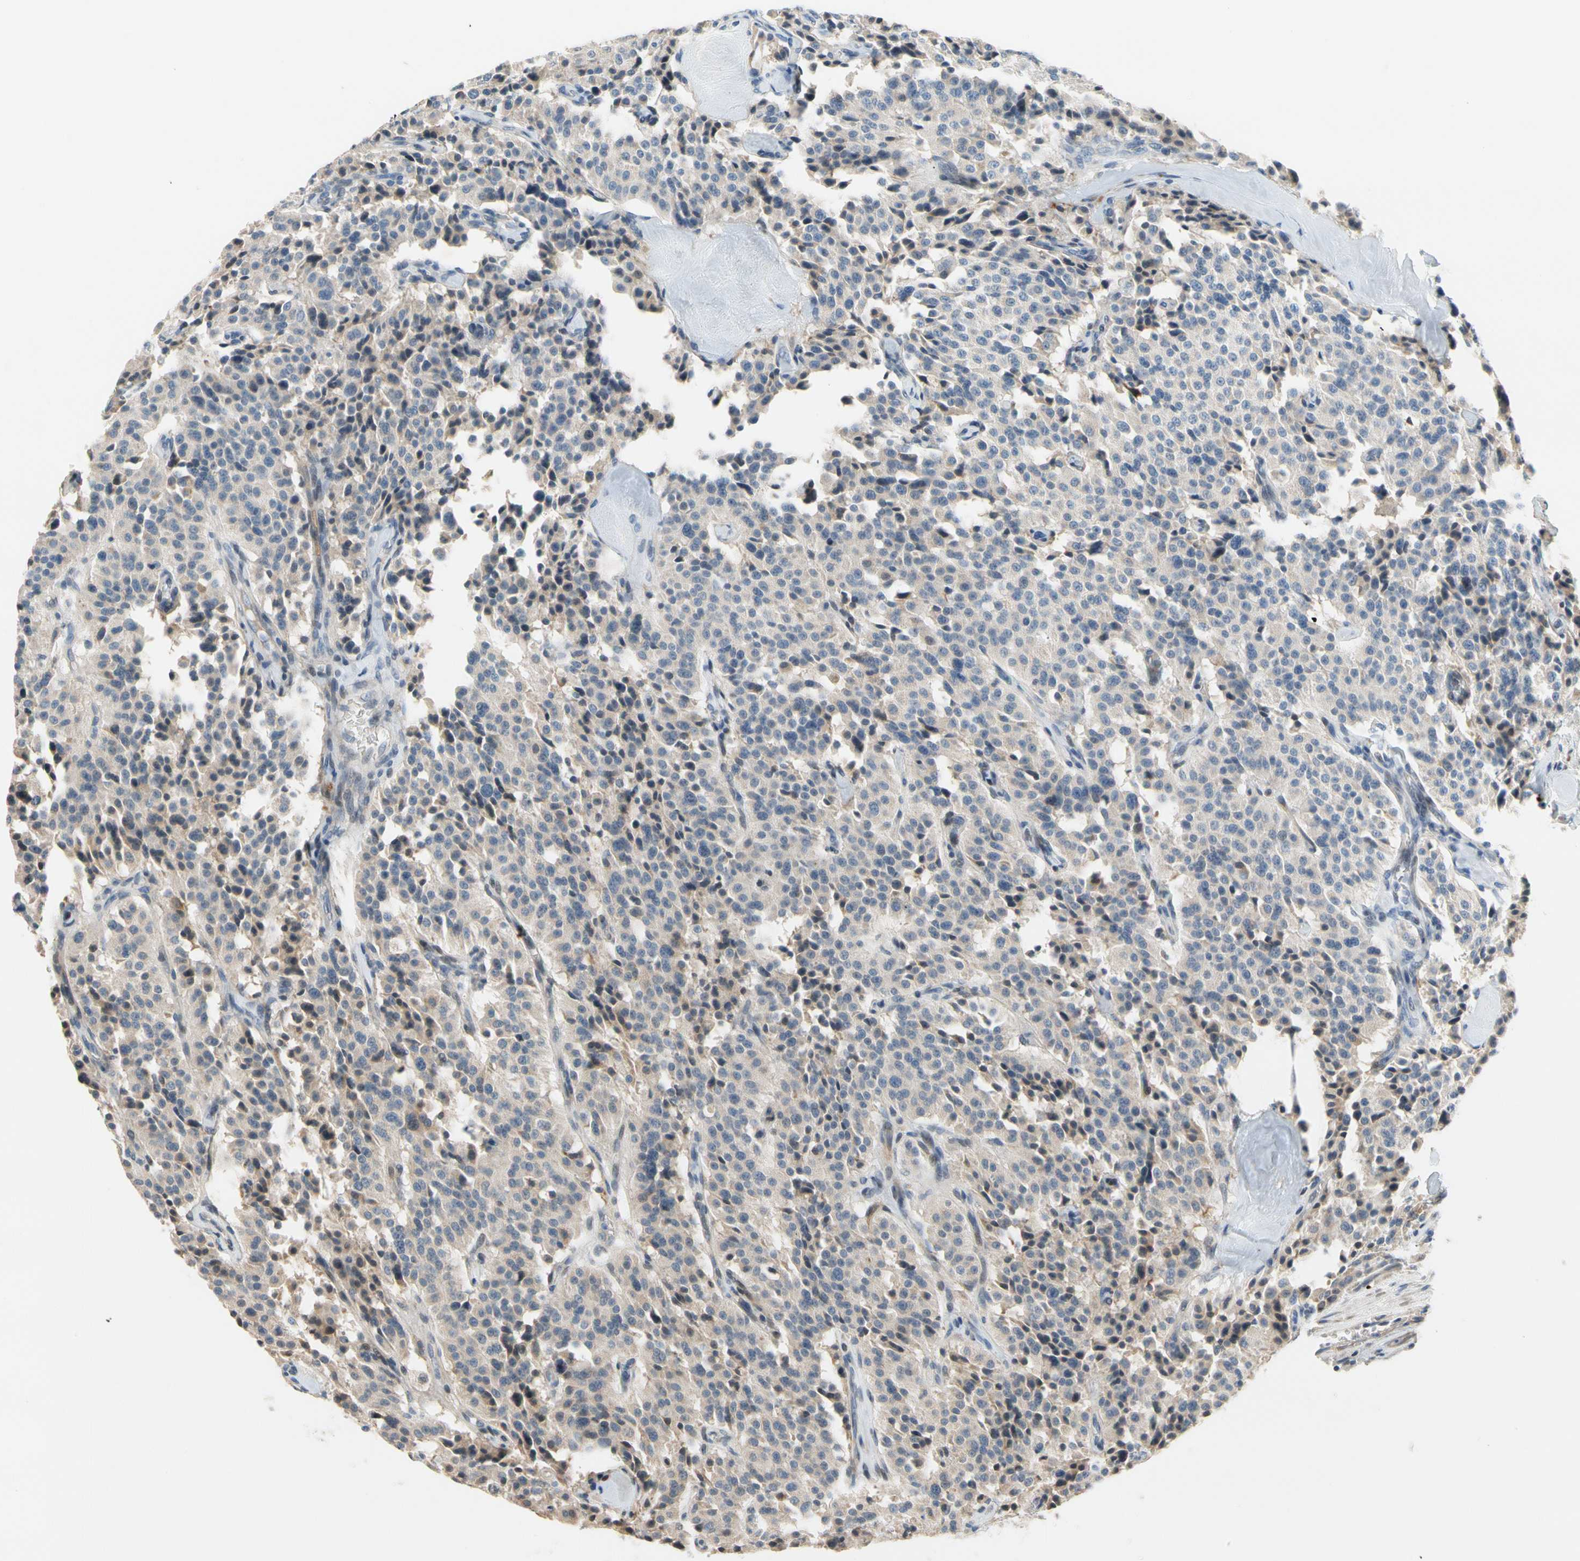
{"staining": {"intensity": "weak", "quantity": "25%-75%", "location": "cytoplasmic/membranous"}, "tissue": "carcinoid", "cell_type": "Tumor cells", "image_type": "cancer", "snomed": [{"axis": "morphology", "description": "Carcinoid, malignant, NOS"}, {"axis": "topography", "description": "Lung"}], "caption": "Immunohistochemistry (IHC) micrograph of human carcinoid stained for a protein (brown), which displays low levels of weak cytoplasmic/membranous positivity in approximately 25%-75% of tumor cells.", "gene": "PIP5K1B", "patient": {"sex": "male", "age": 30}}